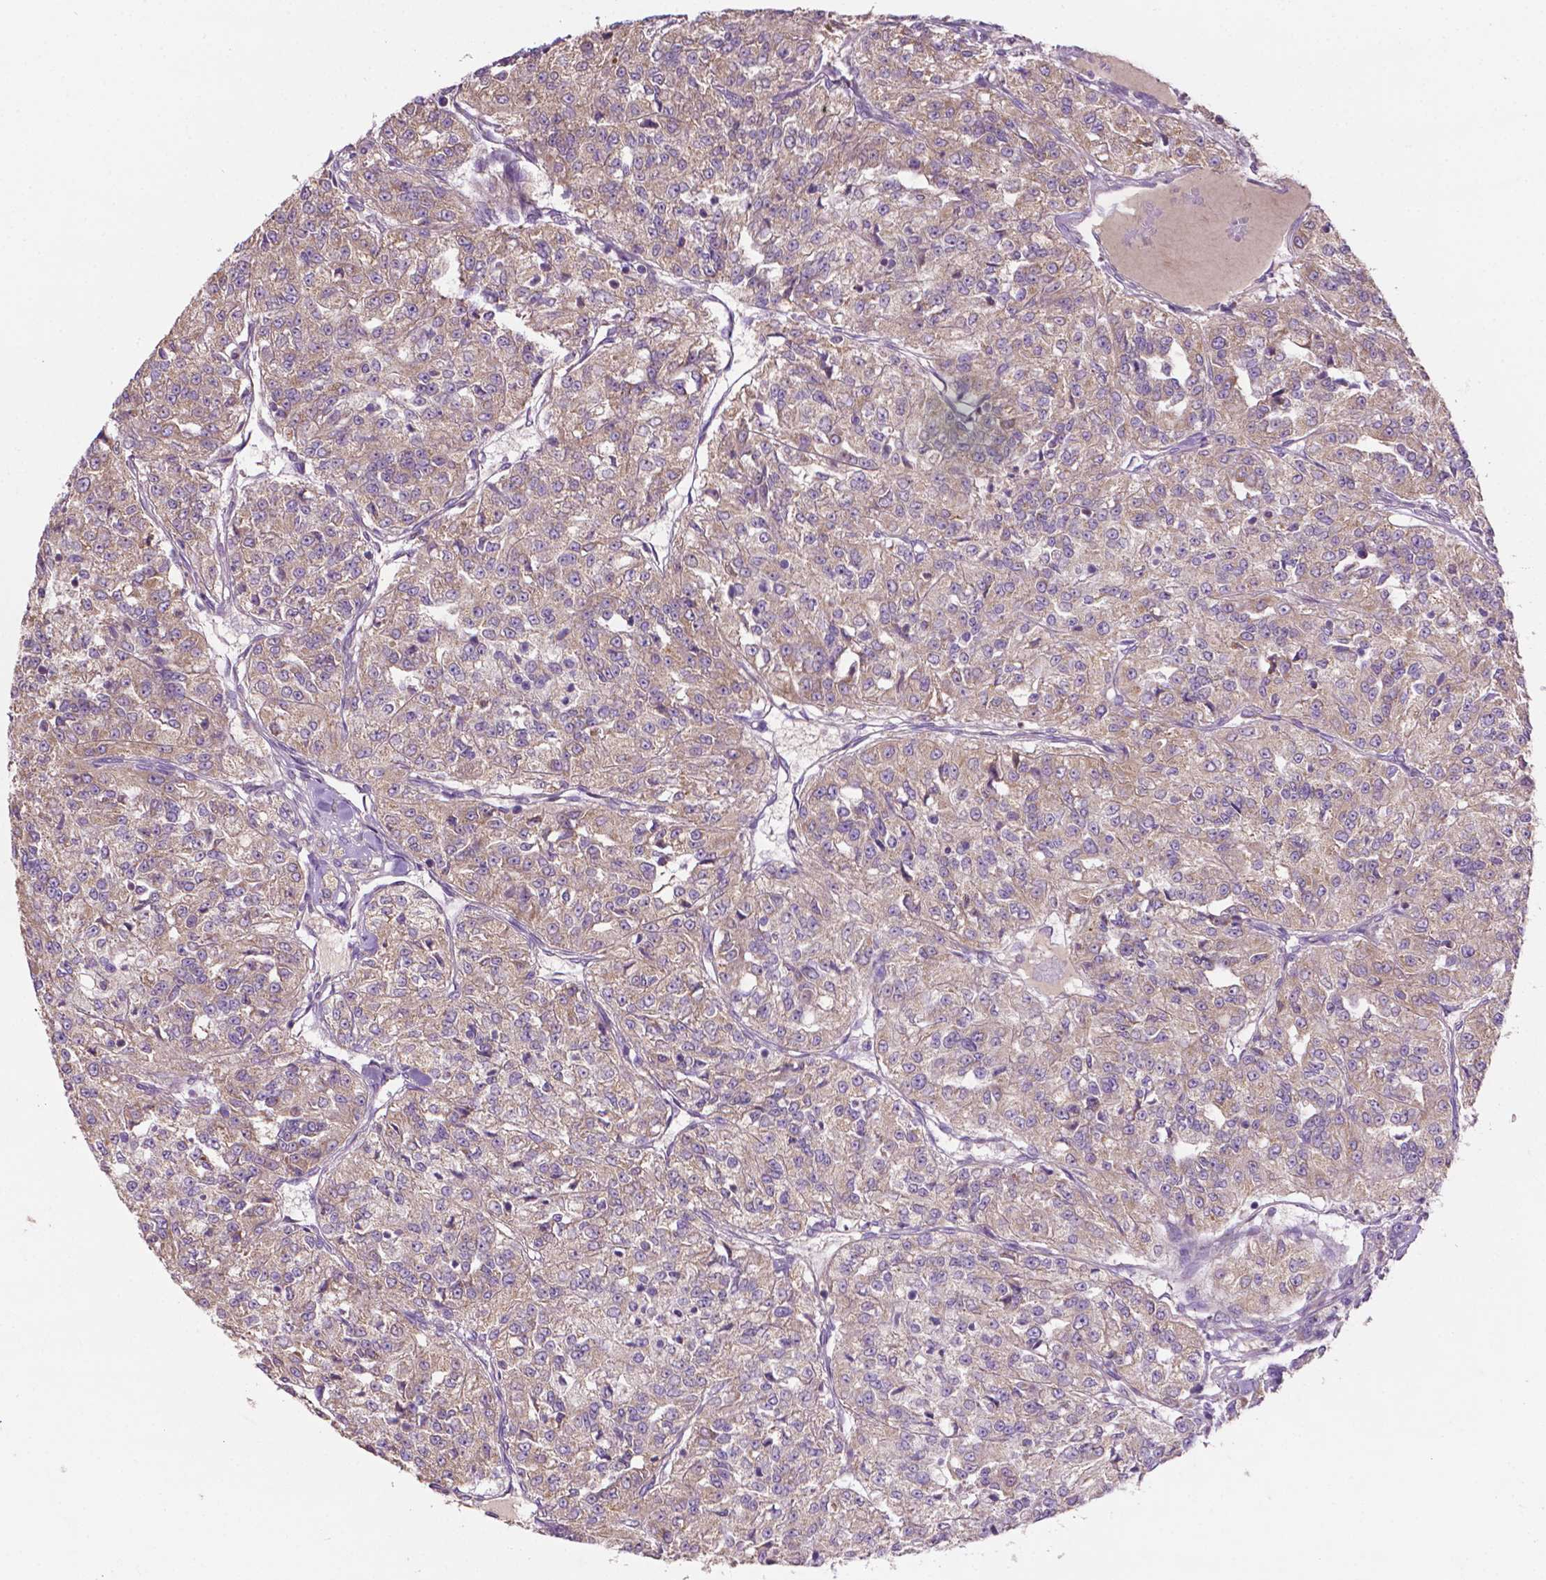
{"staining": {"intensity": "weak", "quantity": ">75%", "location": "cytoplasmic/membranous"}, "tissue": "renal cancer", "cell_type": "Tumor cells", "image_type": "cancer", "snomed": [{"axis": "morphology", "description": "Adenocarcinoma, NOS"}, {"axis": "topography", "description": "Kidney"}], "caption": "Renal cancer was stained to show a protein in brown. There is low levels of weak cytoplasmic/membranous staining in approximately >75% of tumor cells. (Stains: DAB (3,3'-diaminobenzidine) in brown, nuclei in blue, Microscopy: brightfield microscopy at high magnification).", "gene": "ILVBL", "patient": {"sex": "female", "age": 63}}